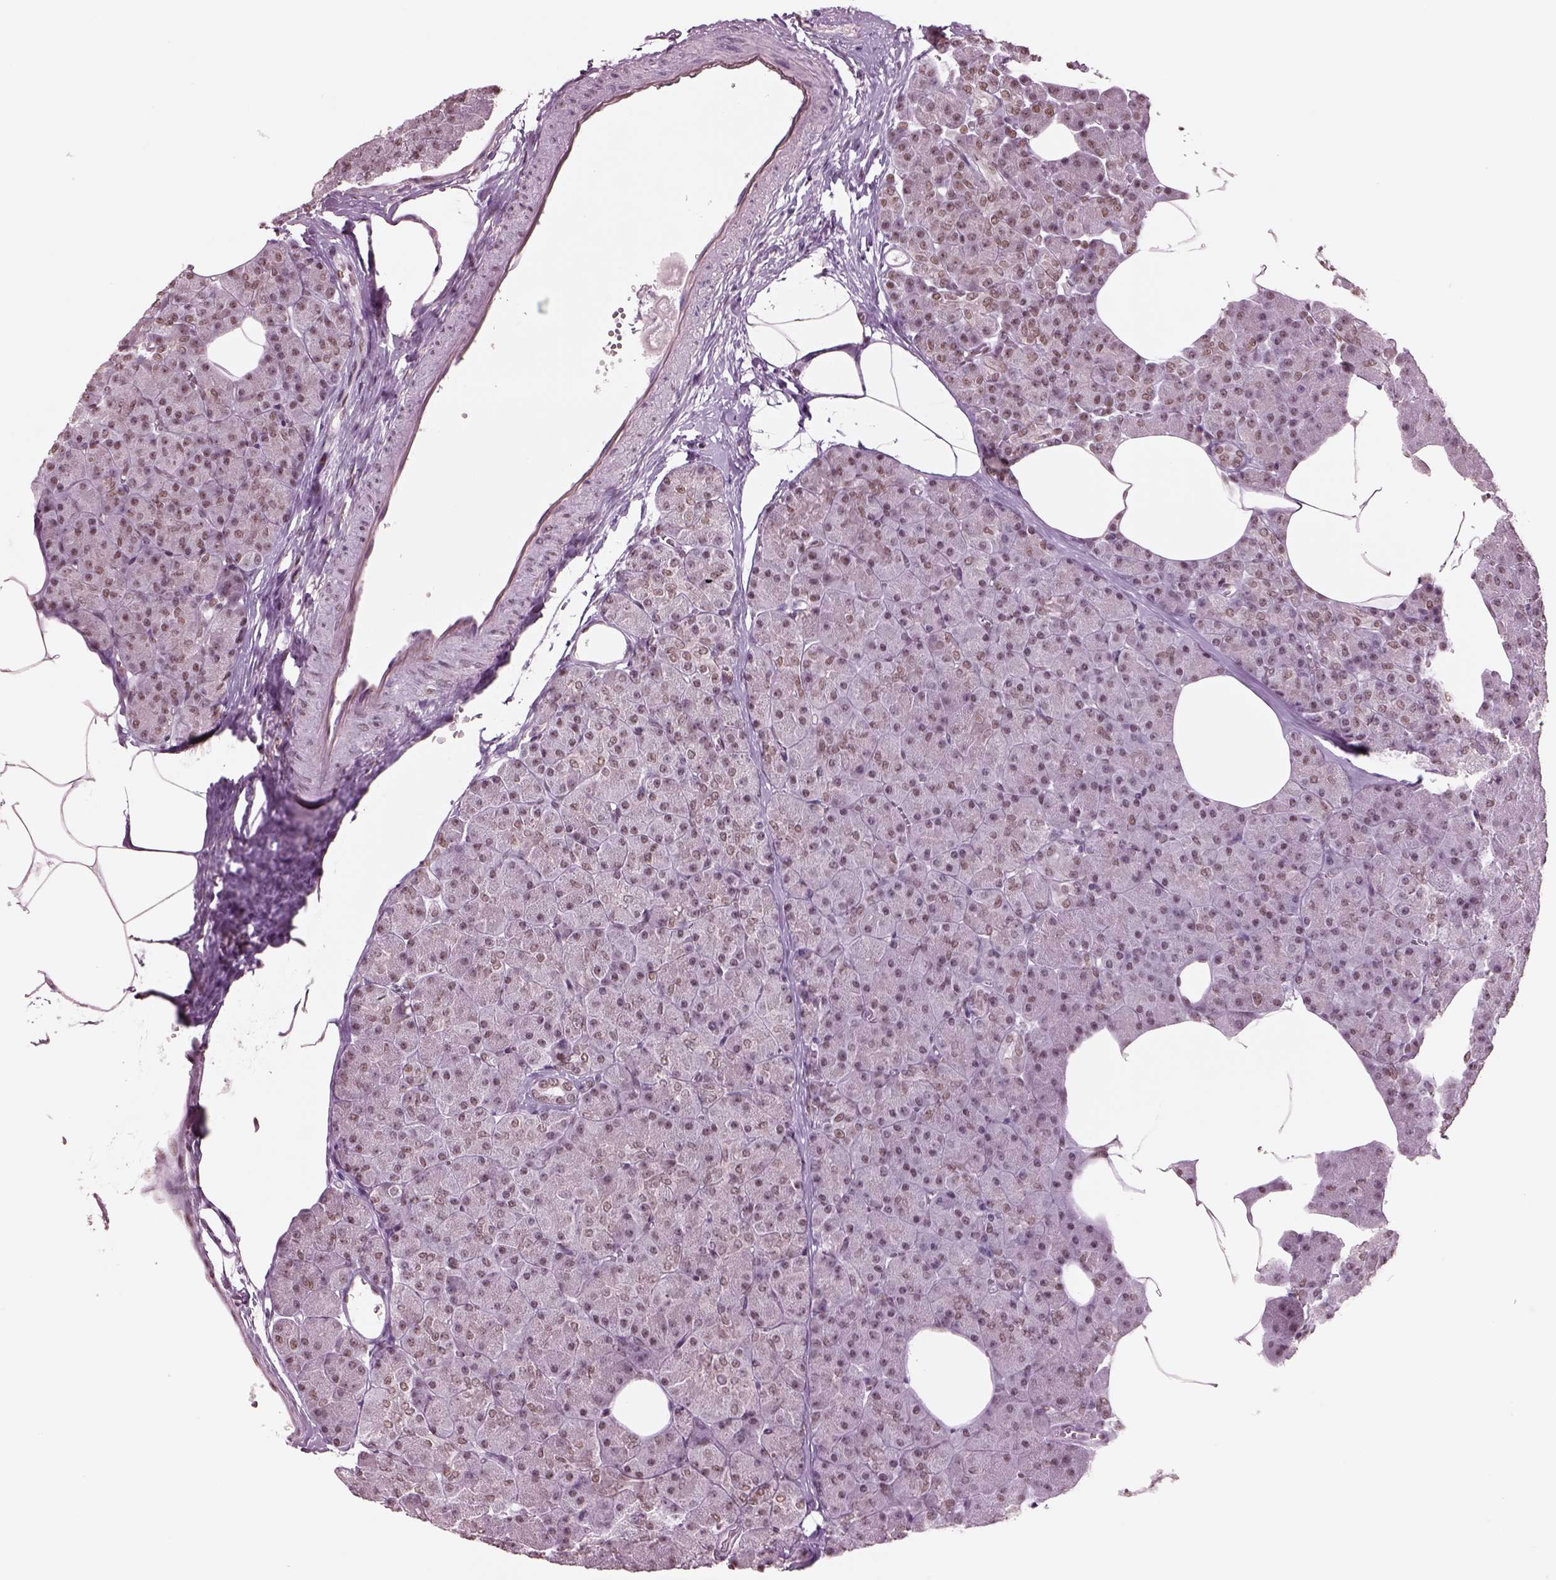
{"staining": {"intensity": "moderate", "quantity": "25%-75%", "location": "nuclear"}, "tissue": "pancreas", "cell_type": "Exocrine glandular cells", "image_type": "normal", "snomed": [{"axis": "morphology", "description": "Normal tissue, NOS"}, {"axis": "topography", "description": "Pancreas"}], "caption": "Protein expression analysis of unremarkable human pancreas reveals moderate nuclear staining in approximately 25%-75% of exocrine glandular cells.", "gene": "SEPHS1", "patient": {"sex": "female", "age": 45}}